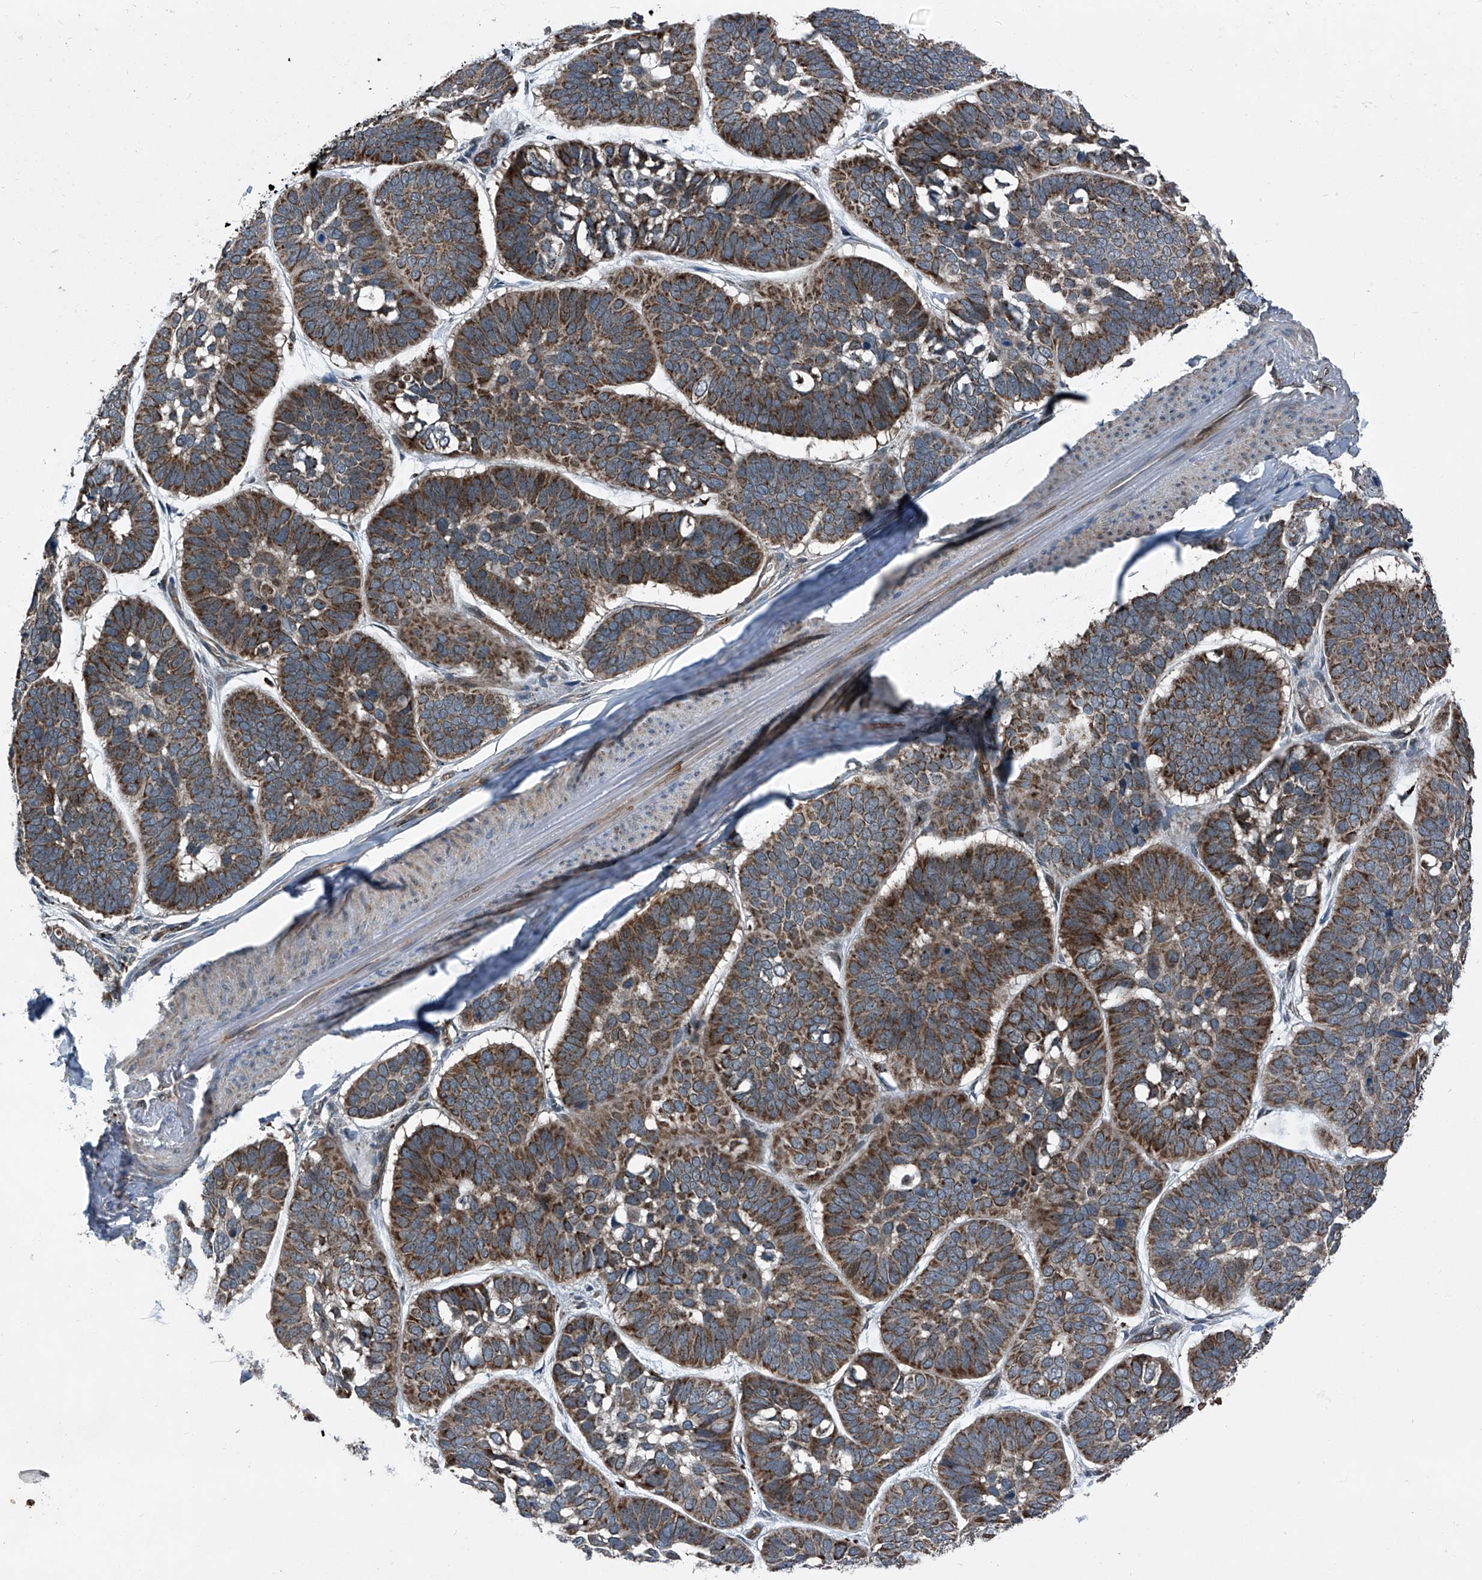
{"staining": {"intensity": "strong", "quantity": "25%-75%", "location": "cytoplasmic/membranous"}, "tissue": "skin cancer", "cell_type": "Tumor cells", "image_type": "cancer", "snomed": [{"axis": "morphology", "description": "Basal cell carcinoma"}, {"axis": "topography", "description": "Skin"}], "caption": "Immunohistochemical staining of human skin cancer reveals strong cytoplasmic/membranous protein staining in approximately 25%-75% of tumor cells. (DAB = brown stain, brightfield microscopy at high magnification).", "gene": "SENP2", "patient": {"sex": "male", "age": 62}}